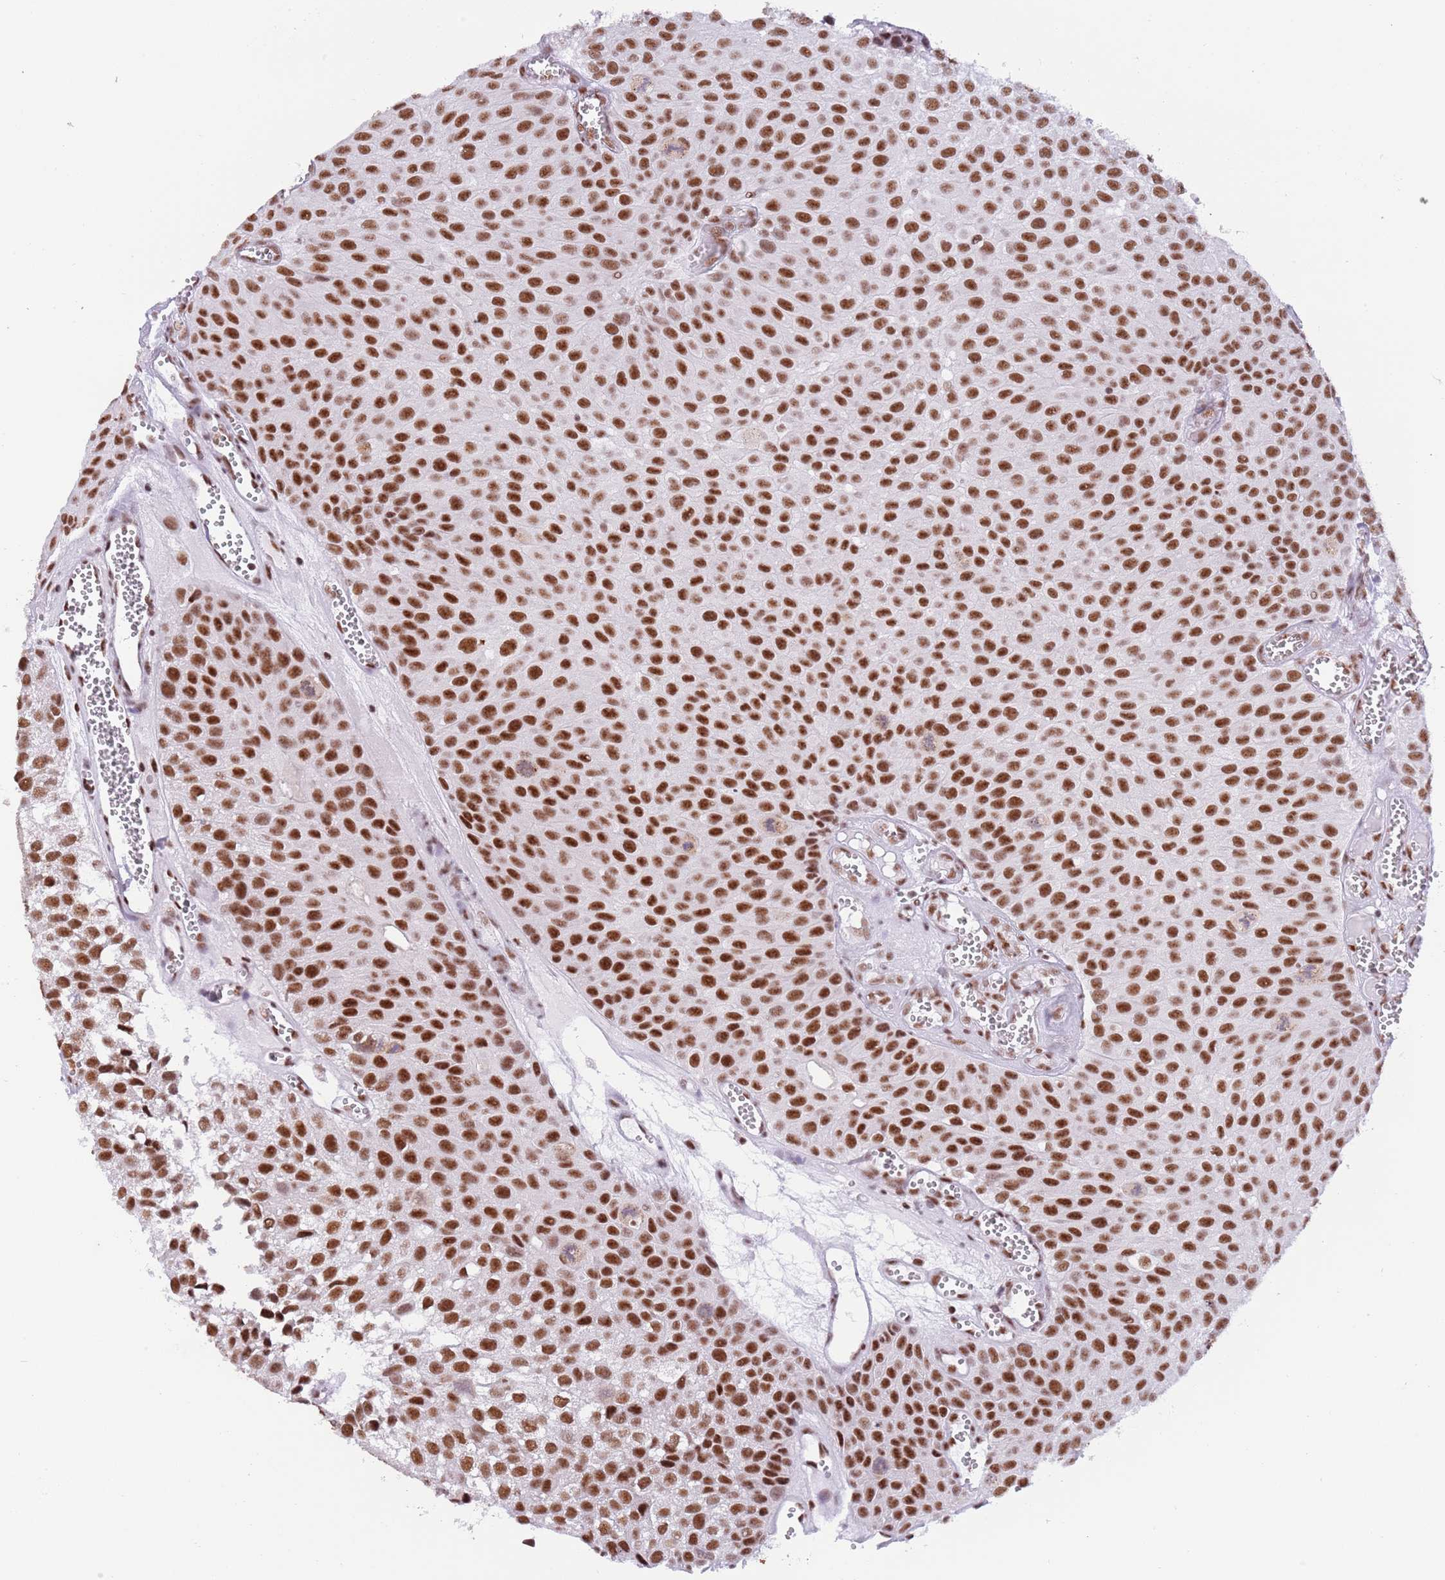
{"staining": {"intensity": "strong", "quantity": ">75%", "location": "nuclear"}, "tissue": "urothelial cancer", "cell_type": "Tumor cells", "image_type": "cancer", "snomed": [{"axis": "morphology", "description": "Urothelial carcinoma, Low grade"}, {"axis": "topography", "description": "Urinary bladder"}], "caption": "Protein expression analysis of low-grade urothelial carcinoma shows strong nuclear staining in approximately >75% of tumor cells. (Stains: DAB in brown, nuclei in blue, Microscopy: brightfield microscopy at high magnification).", "gene": "SF3A2", "patient": {"sex": "male", "age": 88}}